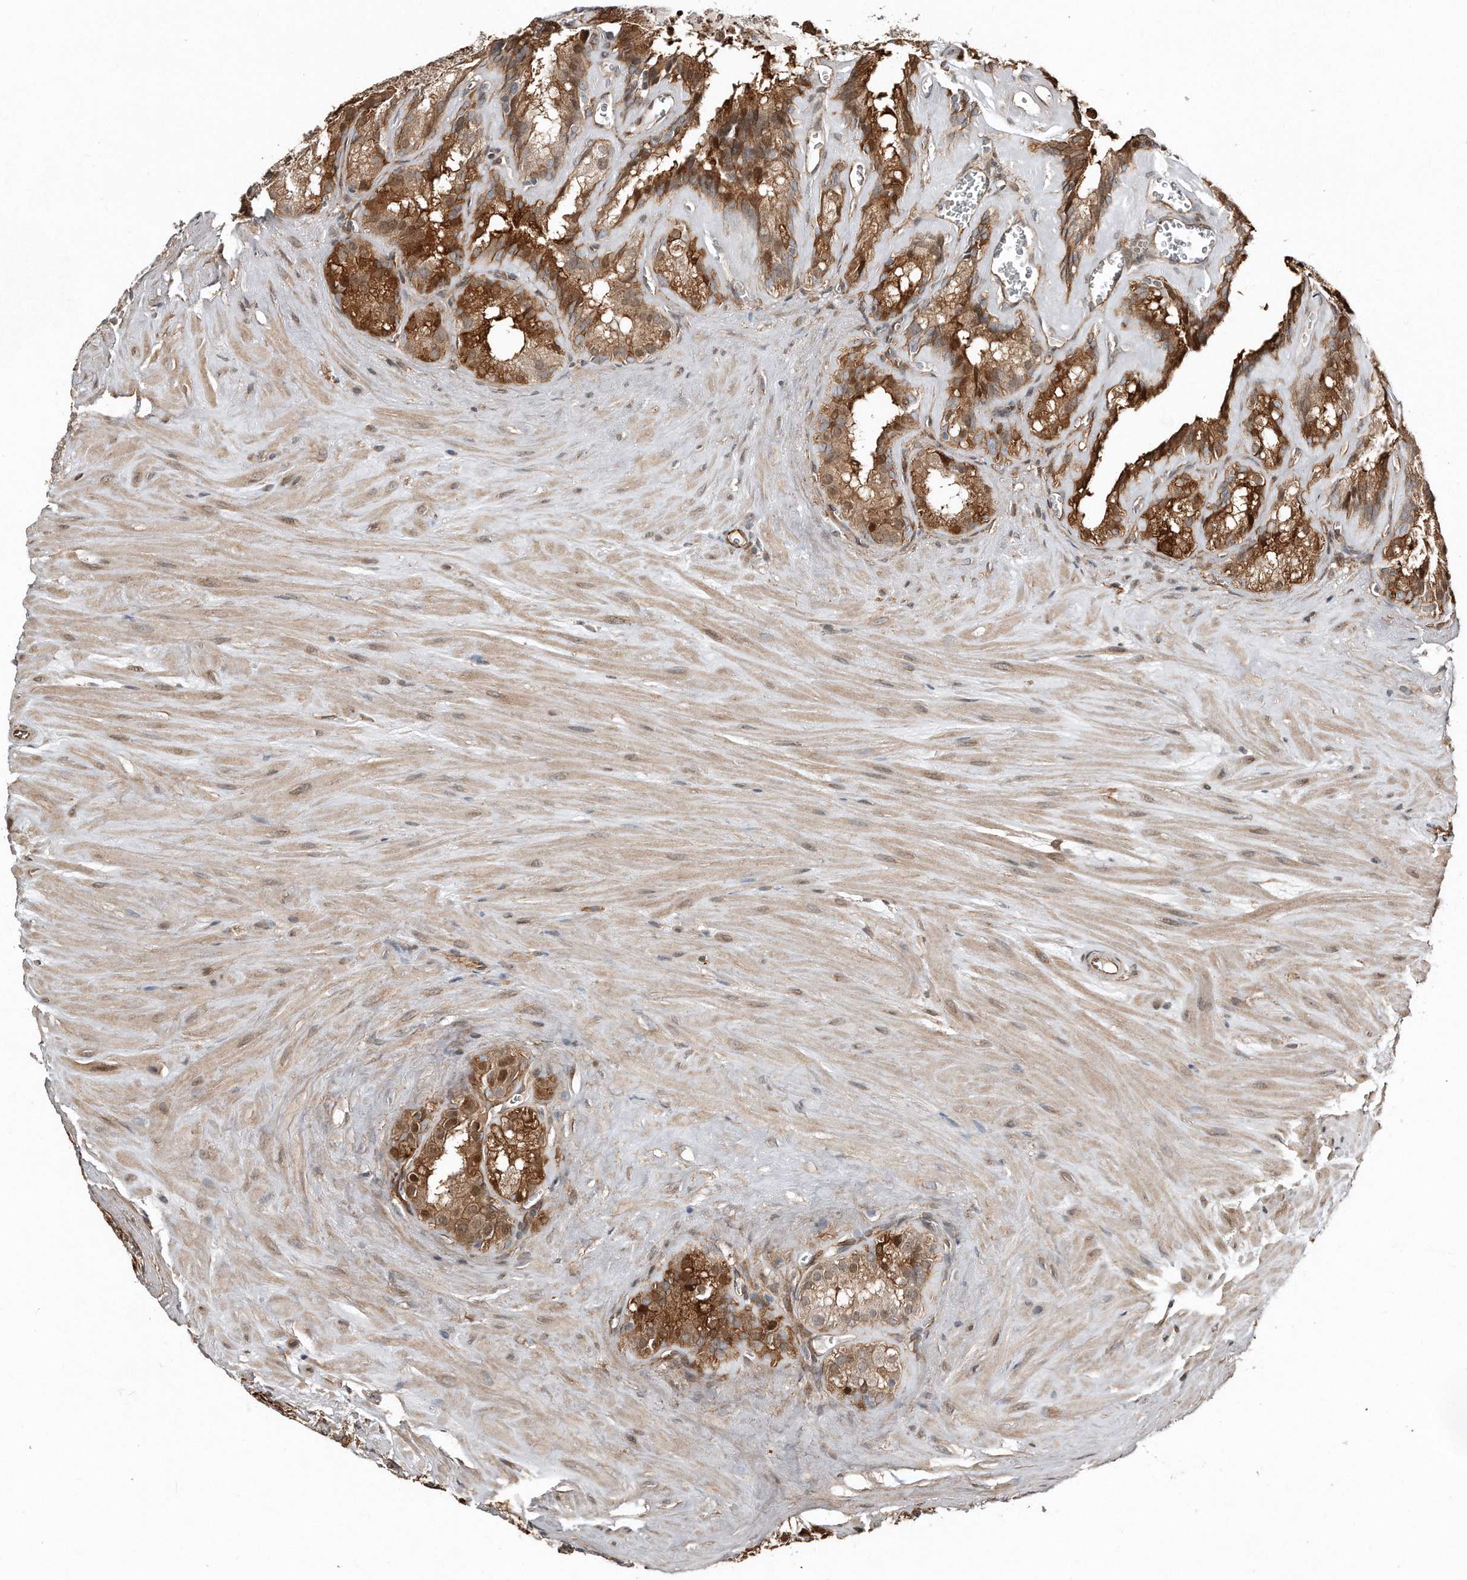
{"staining": {"intensity": "strong", "quantity": ">75%", "location": "cytoplasmic/membranous"}, "tissue": "seminal vesicle", "cell_type": "Glandular cells", "image_type": "normal", "snomed": [{"axis": "morphology", "description": "Normal tissue, NOS"}, {"axis": "topography", "description": "Prostate"}, {"axis": "topography", "description": "Seminal veicle"}], "caption": "Strong cytoplasmic/membranous staining for a protein is identified in approximately >75% of glandular cells of benign seminal vesicle using immunohistochemistry.", "gene": "SNAP47", "patient": {"sex": "male", "age": 59}}